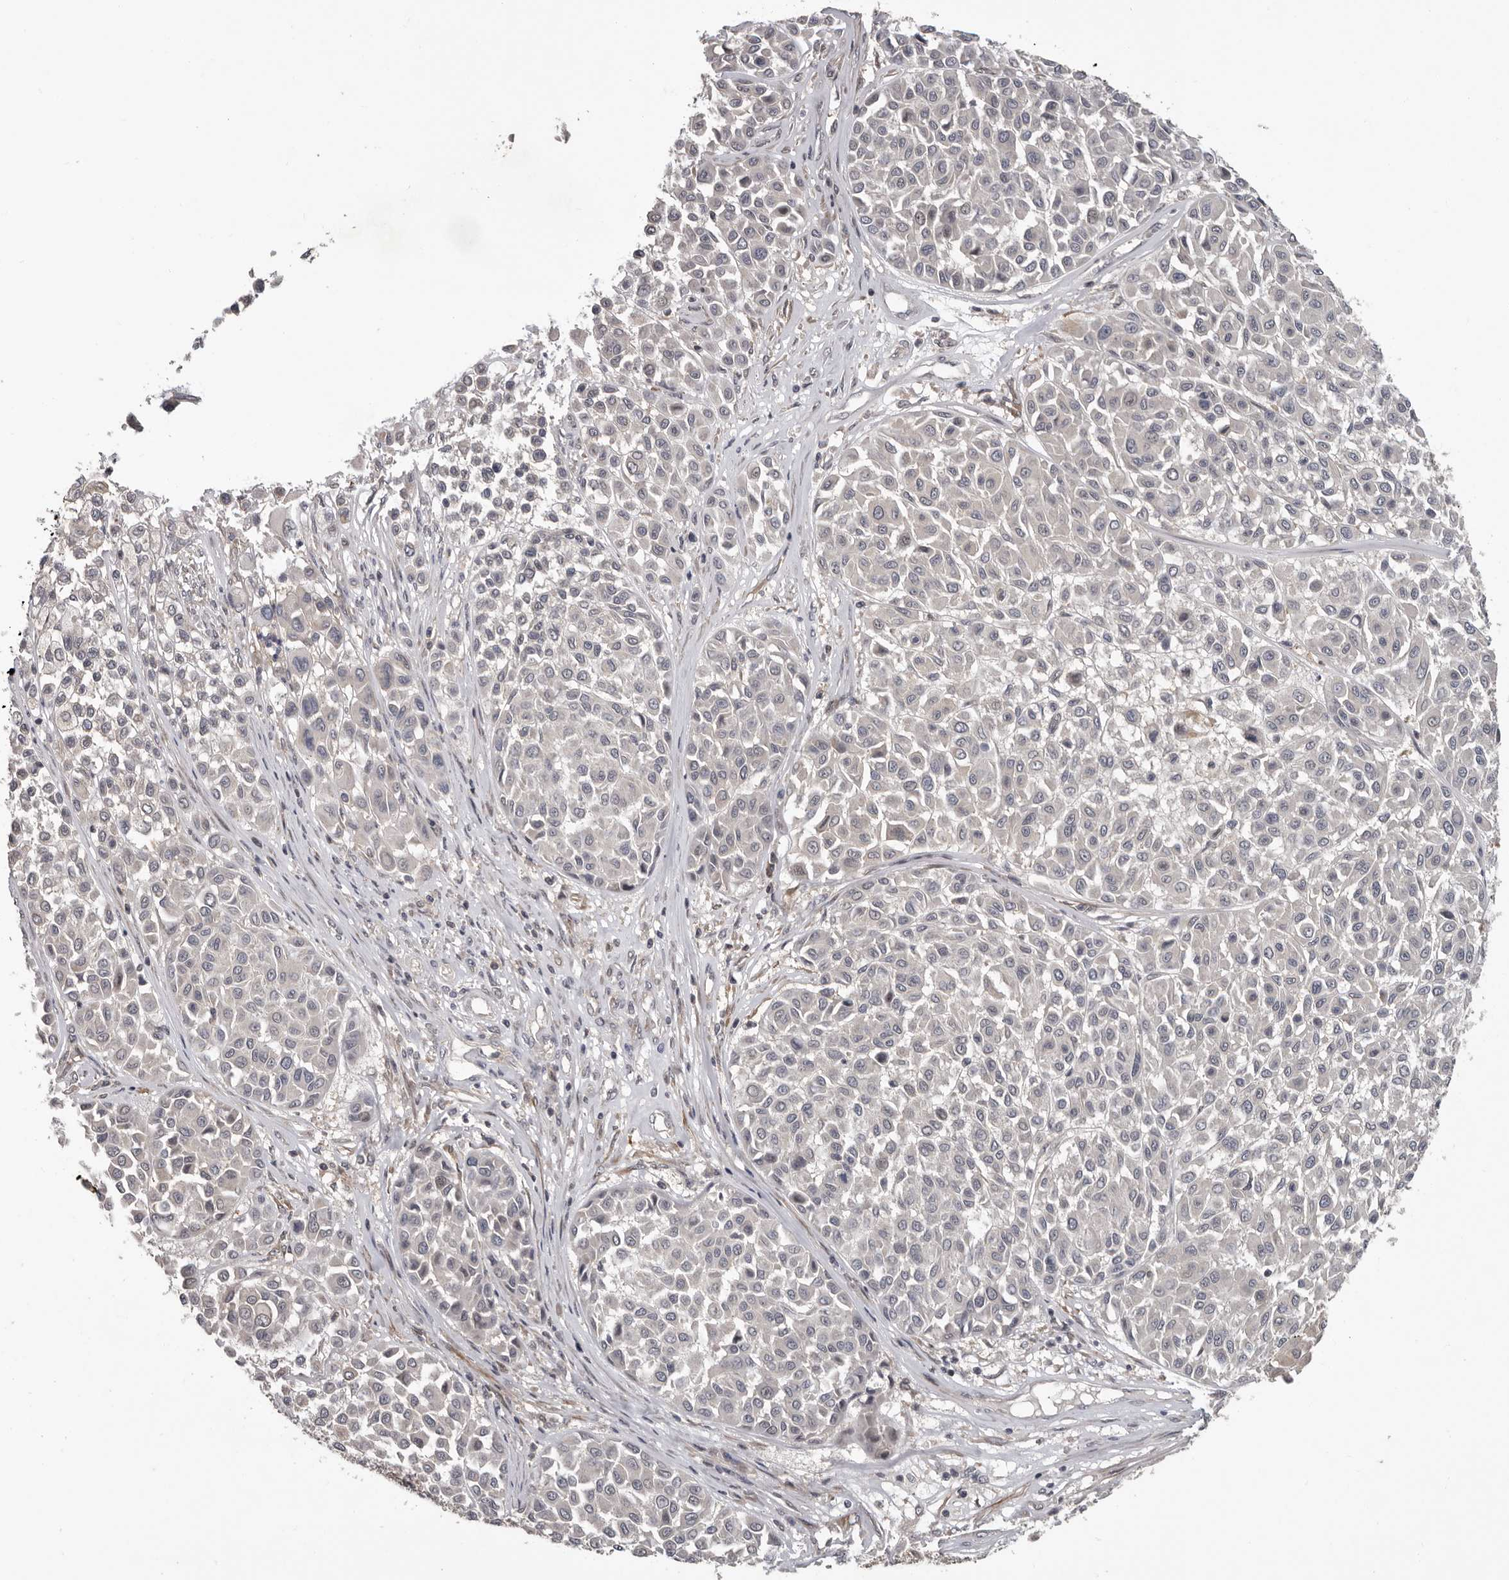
{"staining": {"intensity": "negative", "quantity": "none", "location": "none"}, "tissue": "melanoma", "cell_type": "Tumor cells", "image_type": "cancer", "snomed": [{"axis": "morphology", "description": "Malignant melanoma, Metastatic site"}, {"axis": "topography", "description": "Soft tissue"}], "caption": "Immunohistochemical staining of melanoma shows no significant staining in tumor cells.", "gene": "FGFR4", "patient": {"sex": "male", "age": 41}}